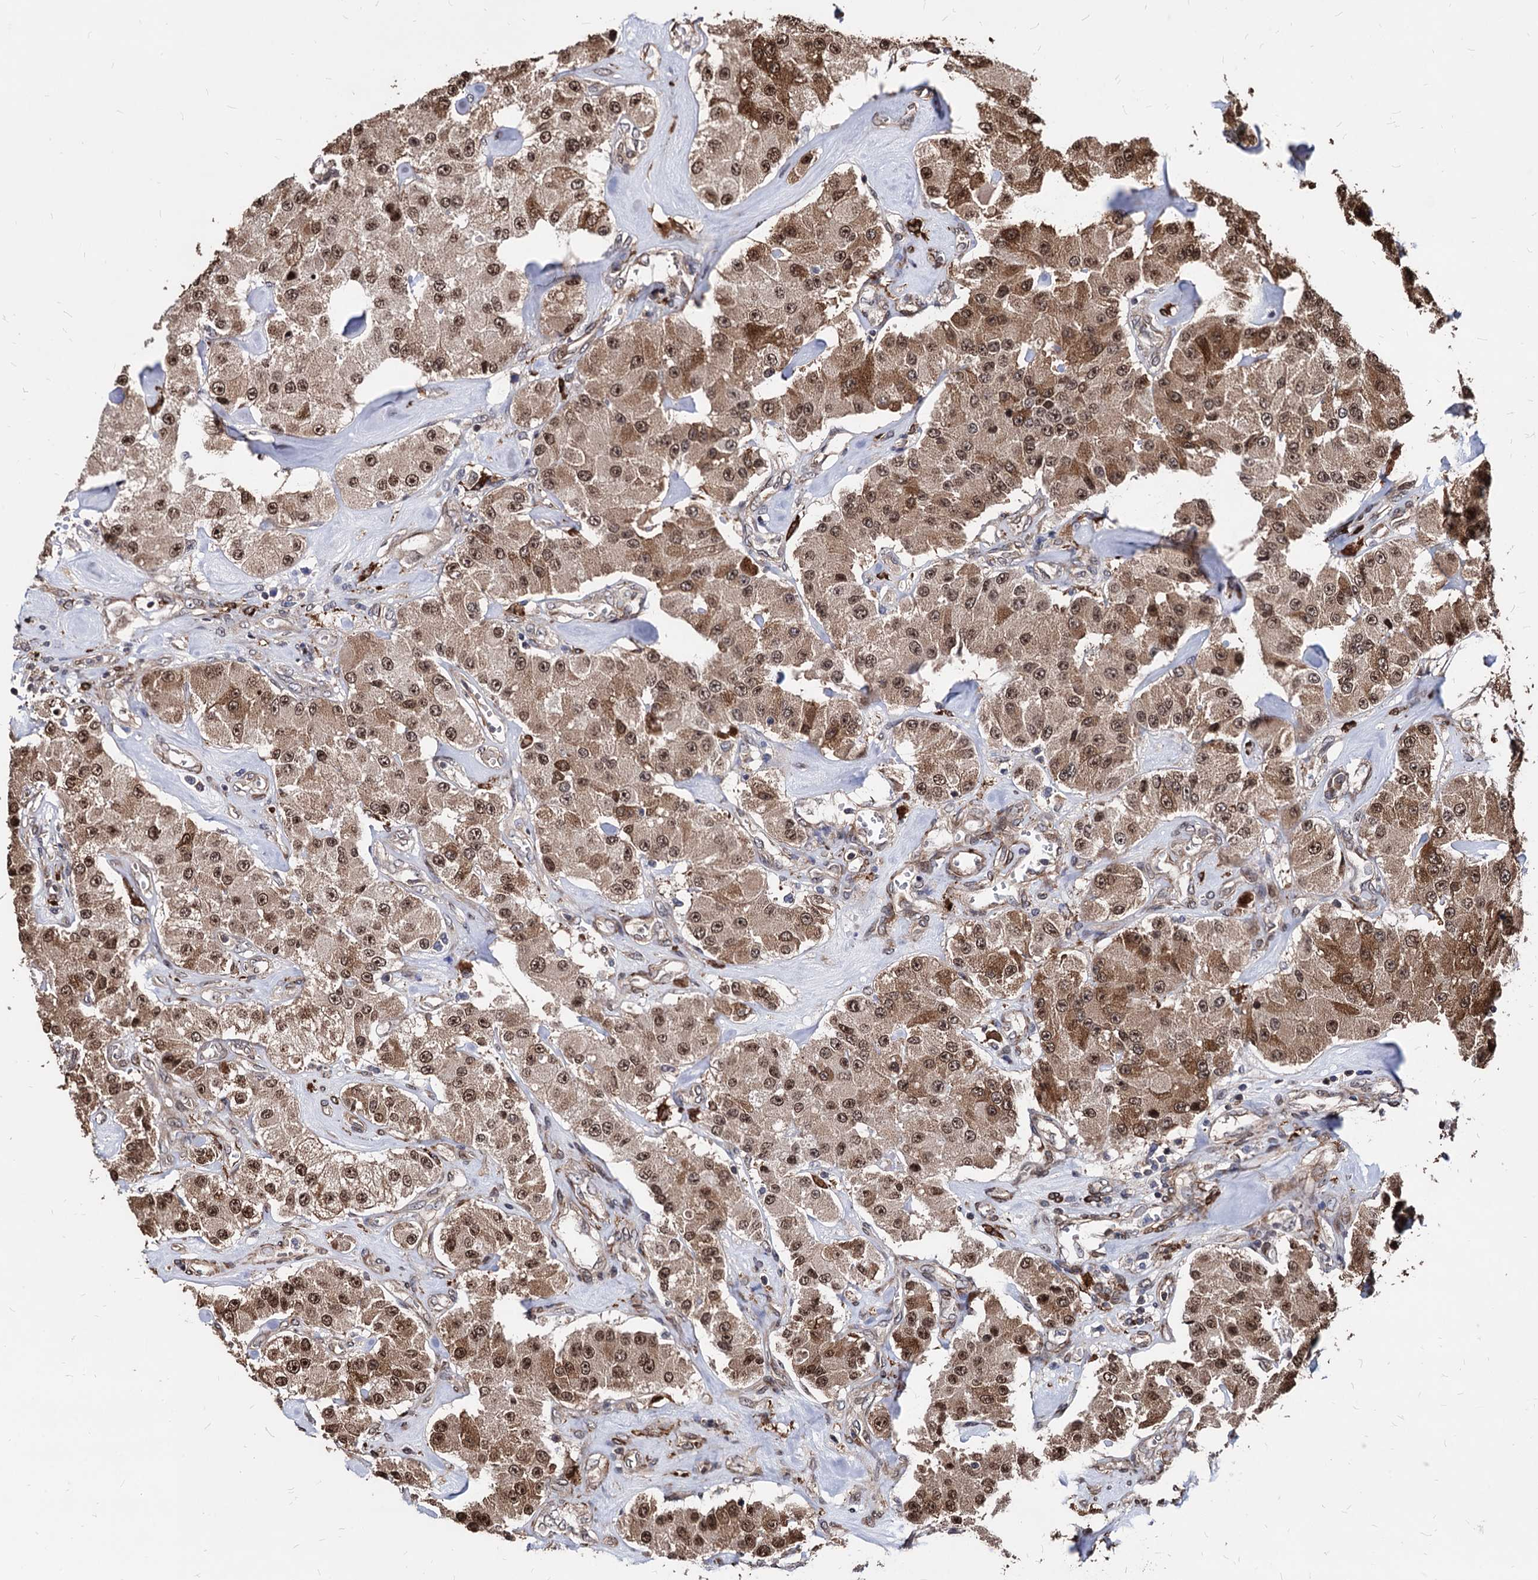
{"staining": {"intensity": "moderate", "quantity": ">75%", "location": "cytoplasmic/membranous,nuclear"}, "tissue": "carcinoid", "cell_type": "Tumor cells", "image_type": "cancer", "snomed": [{"axis": "morphology", "description": "Carcinoid, malignant, NOS"}, {"axis": "topography", "description": "Pancreas"}], "caption": "The image demonstrates immunohistochemical staining of carcinoid (malignant). There is moderate cytoplasmic/membranous and nuclear staining is seen in about >75% of tumor cells.", "gene": "ANKRD12", "patient": {"sex": "male", "age": 41}}